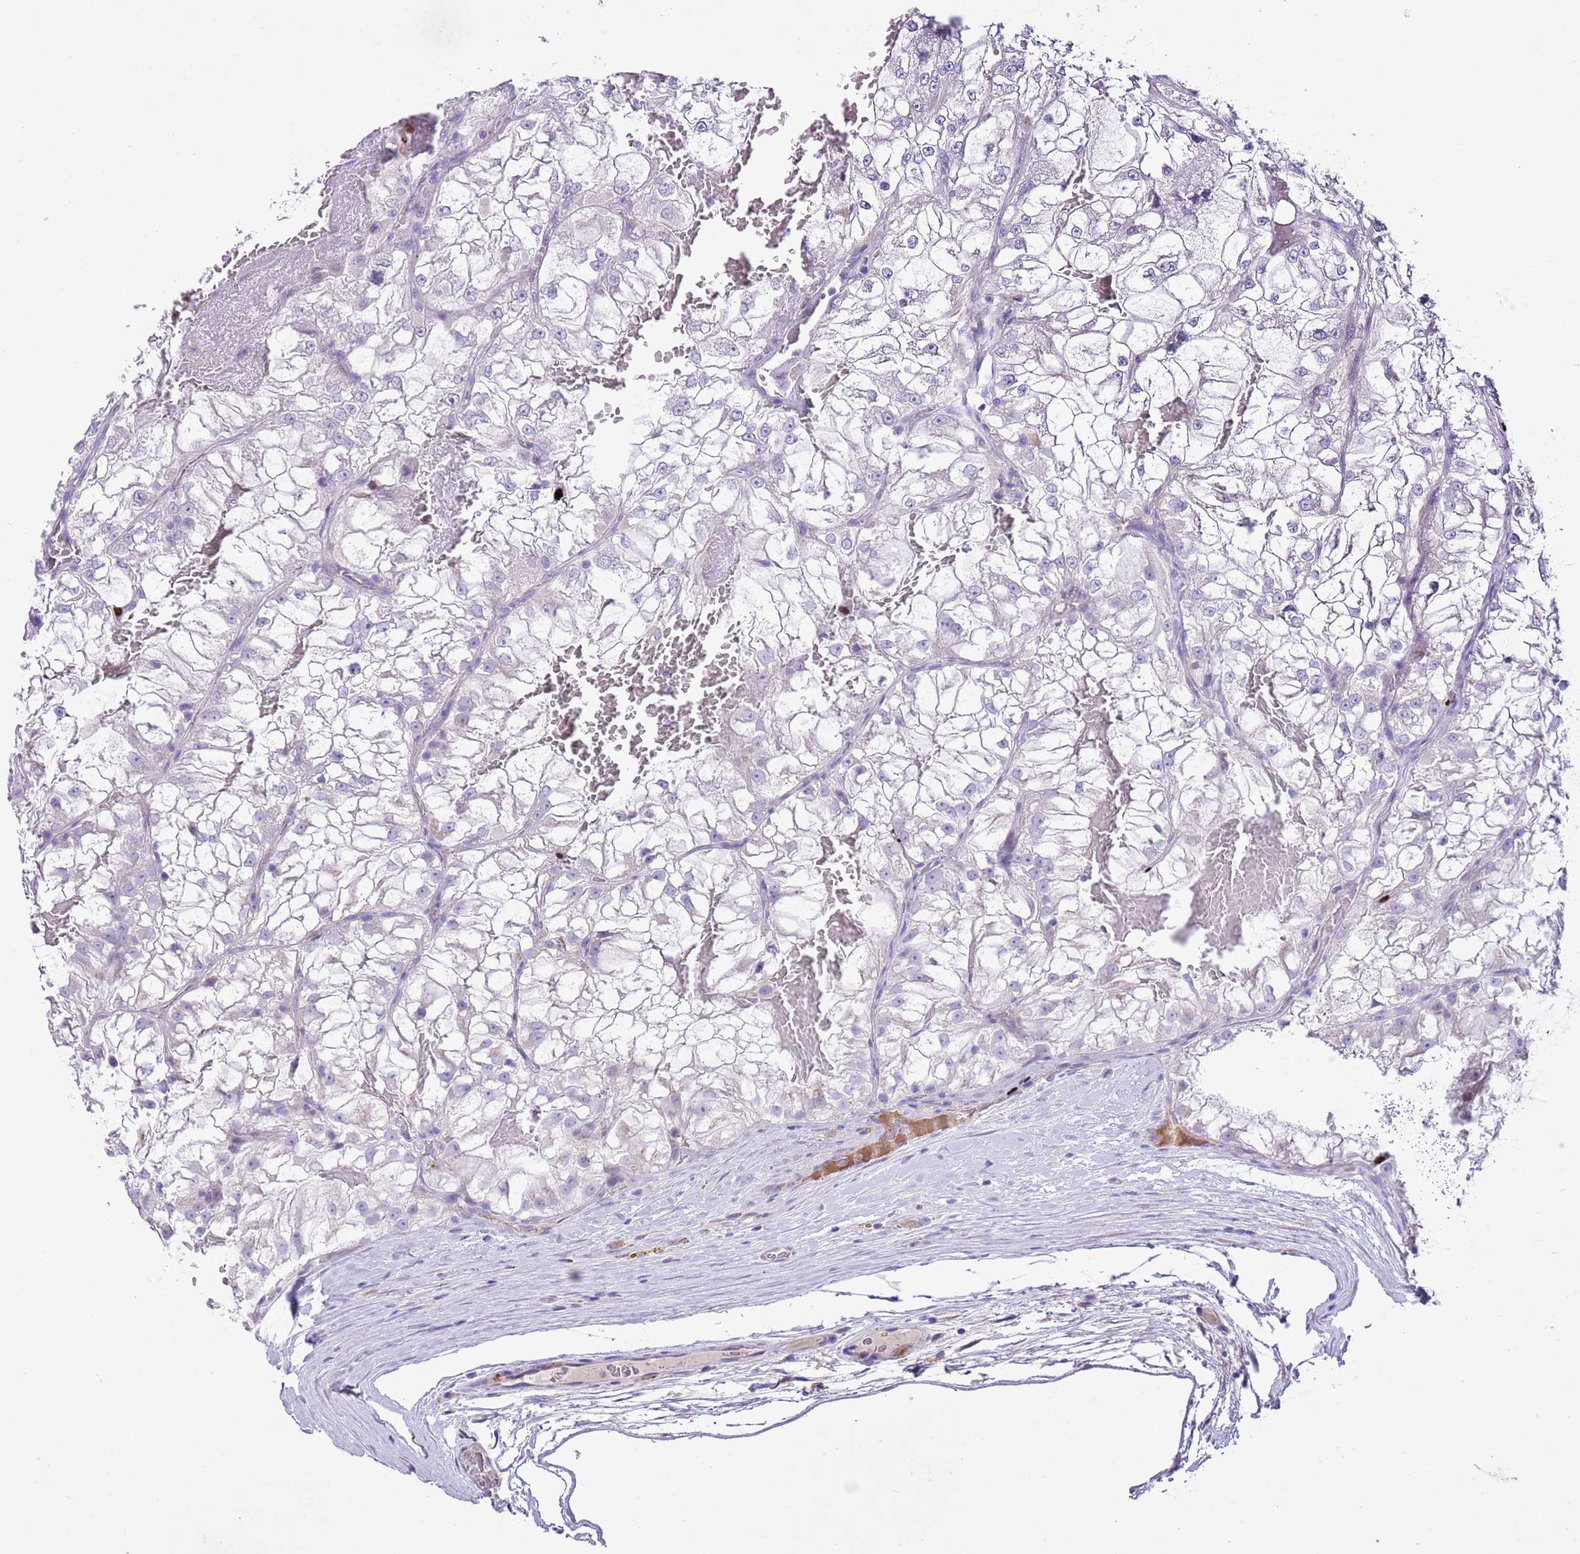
{"staining": {"intensity": "negative", "quantity": "none", "location": "none"}, "tissue": "renal cancer", "cell_type": "Tumor cells", "image_type": "cancer", "snomed": [{"axis": "morphology", "description": "Adenocarcinoma, NOS"}, {"axis": "topography", "description": "Kidney"}], "caption": "This is an immunohistochemistry (IHC) histopathology image of renal cancer. There is no staining in tumor cells.", "gene": "CLEC2A", "patient": {"sex": "female", "age": 72}}